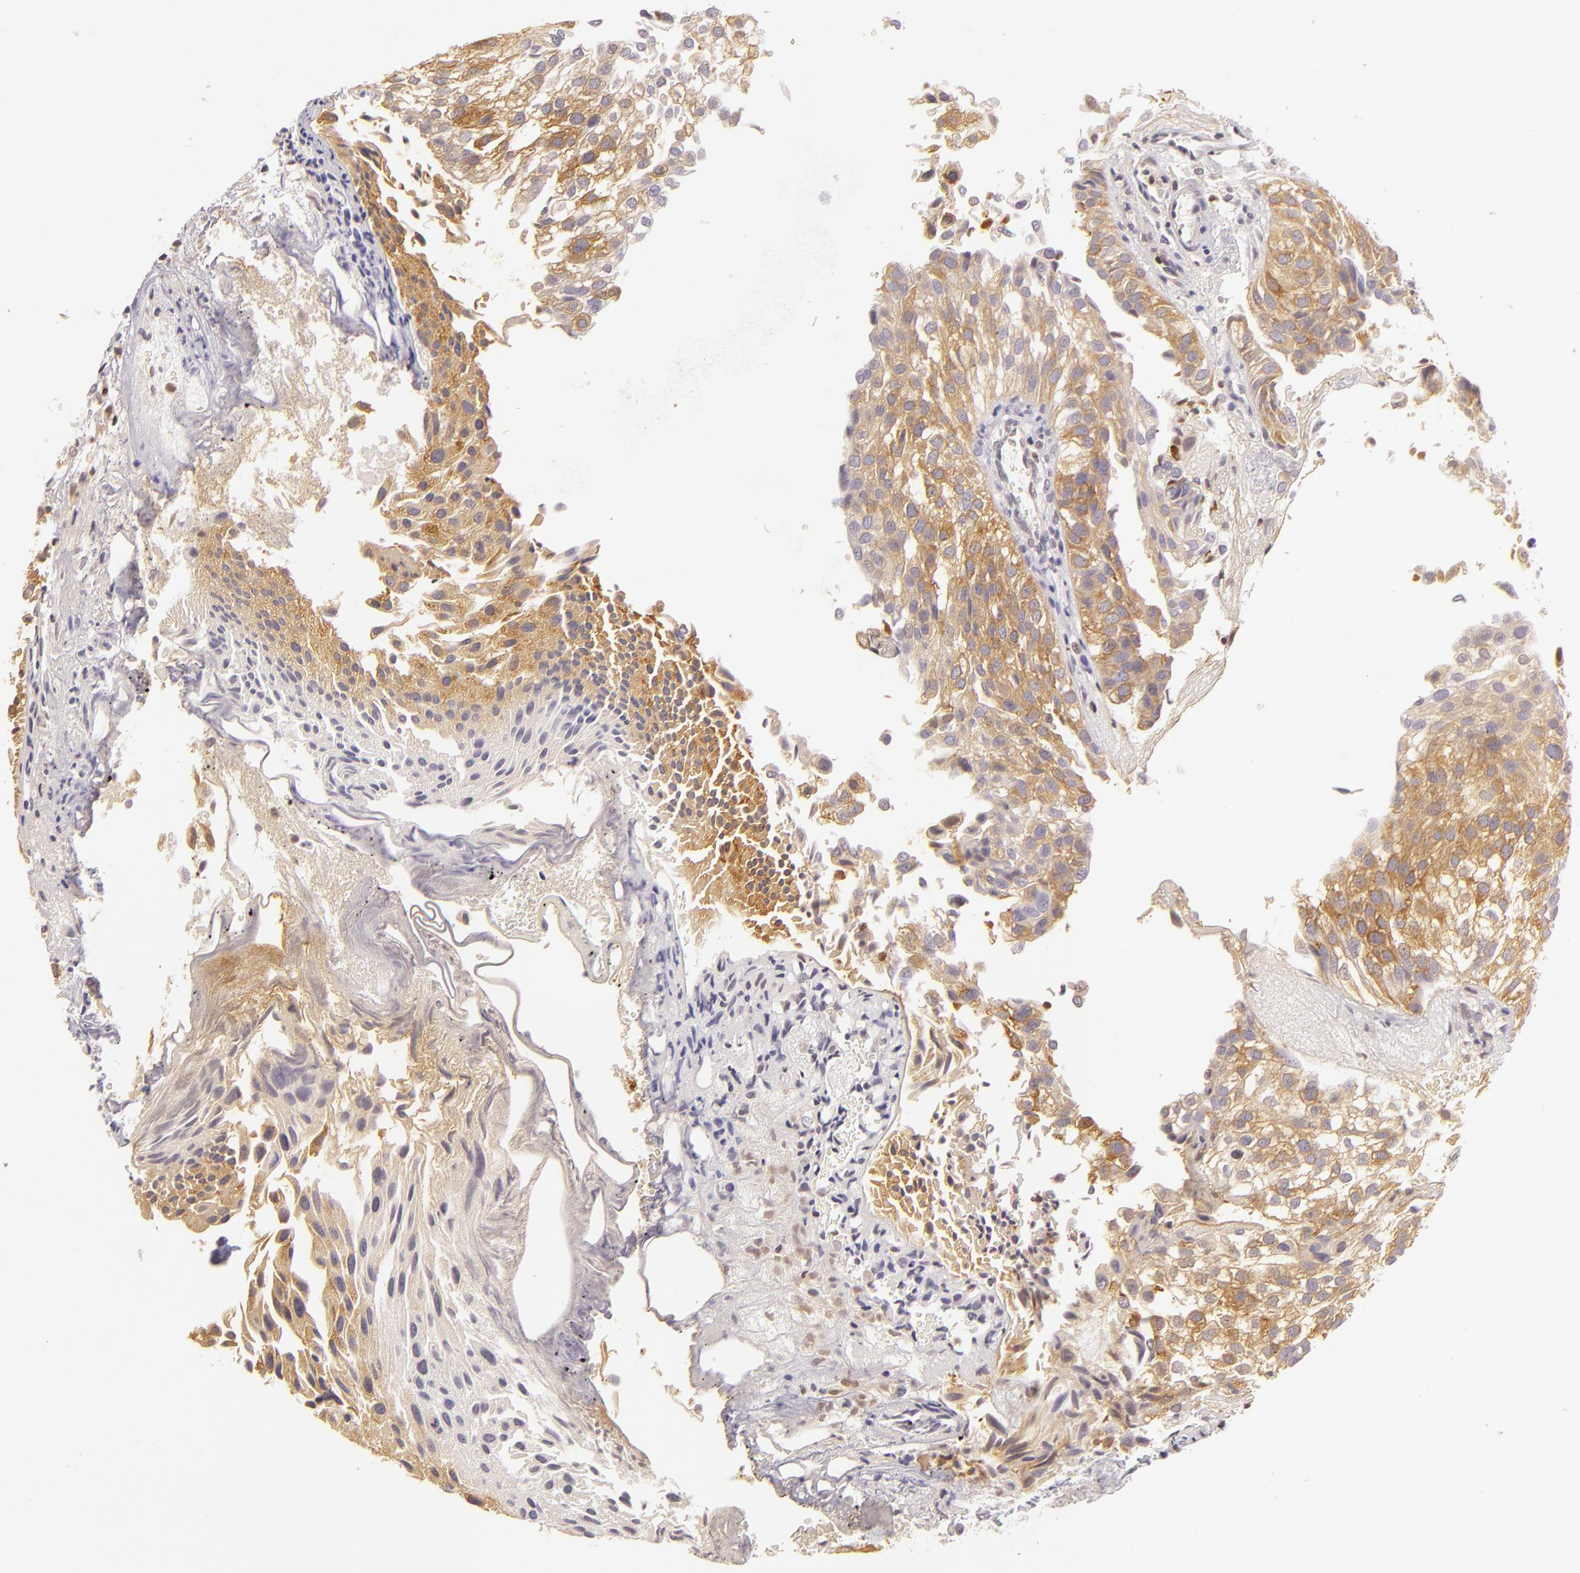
{"staining": {"intensity": "moderate", "quantity": "25%-75%", "location": "cytoplasmic/membranous"}, "tissue": "urothelial cancer", "cell_type": "Tumor cells", "image_type": "cancer", "snomed": [{"axis": "morphology", "description": "Urothelial carcinoma, Low grade"}, {"axis": "topography", "description": "Urinary bladder"}], "caption": "Immunohistochemical staining of low-grade urothelial carcinoma exhibits moderate cytoplasmic/membranous protein staining in about 25%-75% of tumor cells.", "gene": "IMPDH1", "patient": {"sex": "female", "age": 89}}